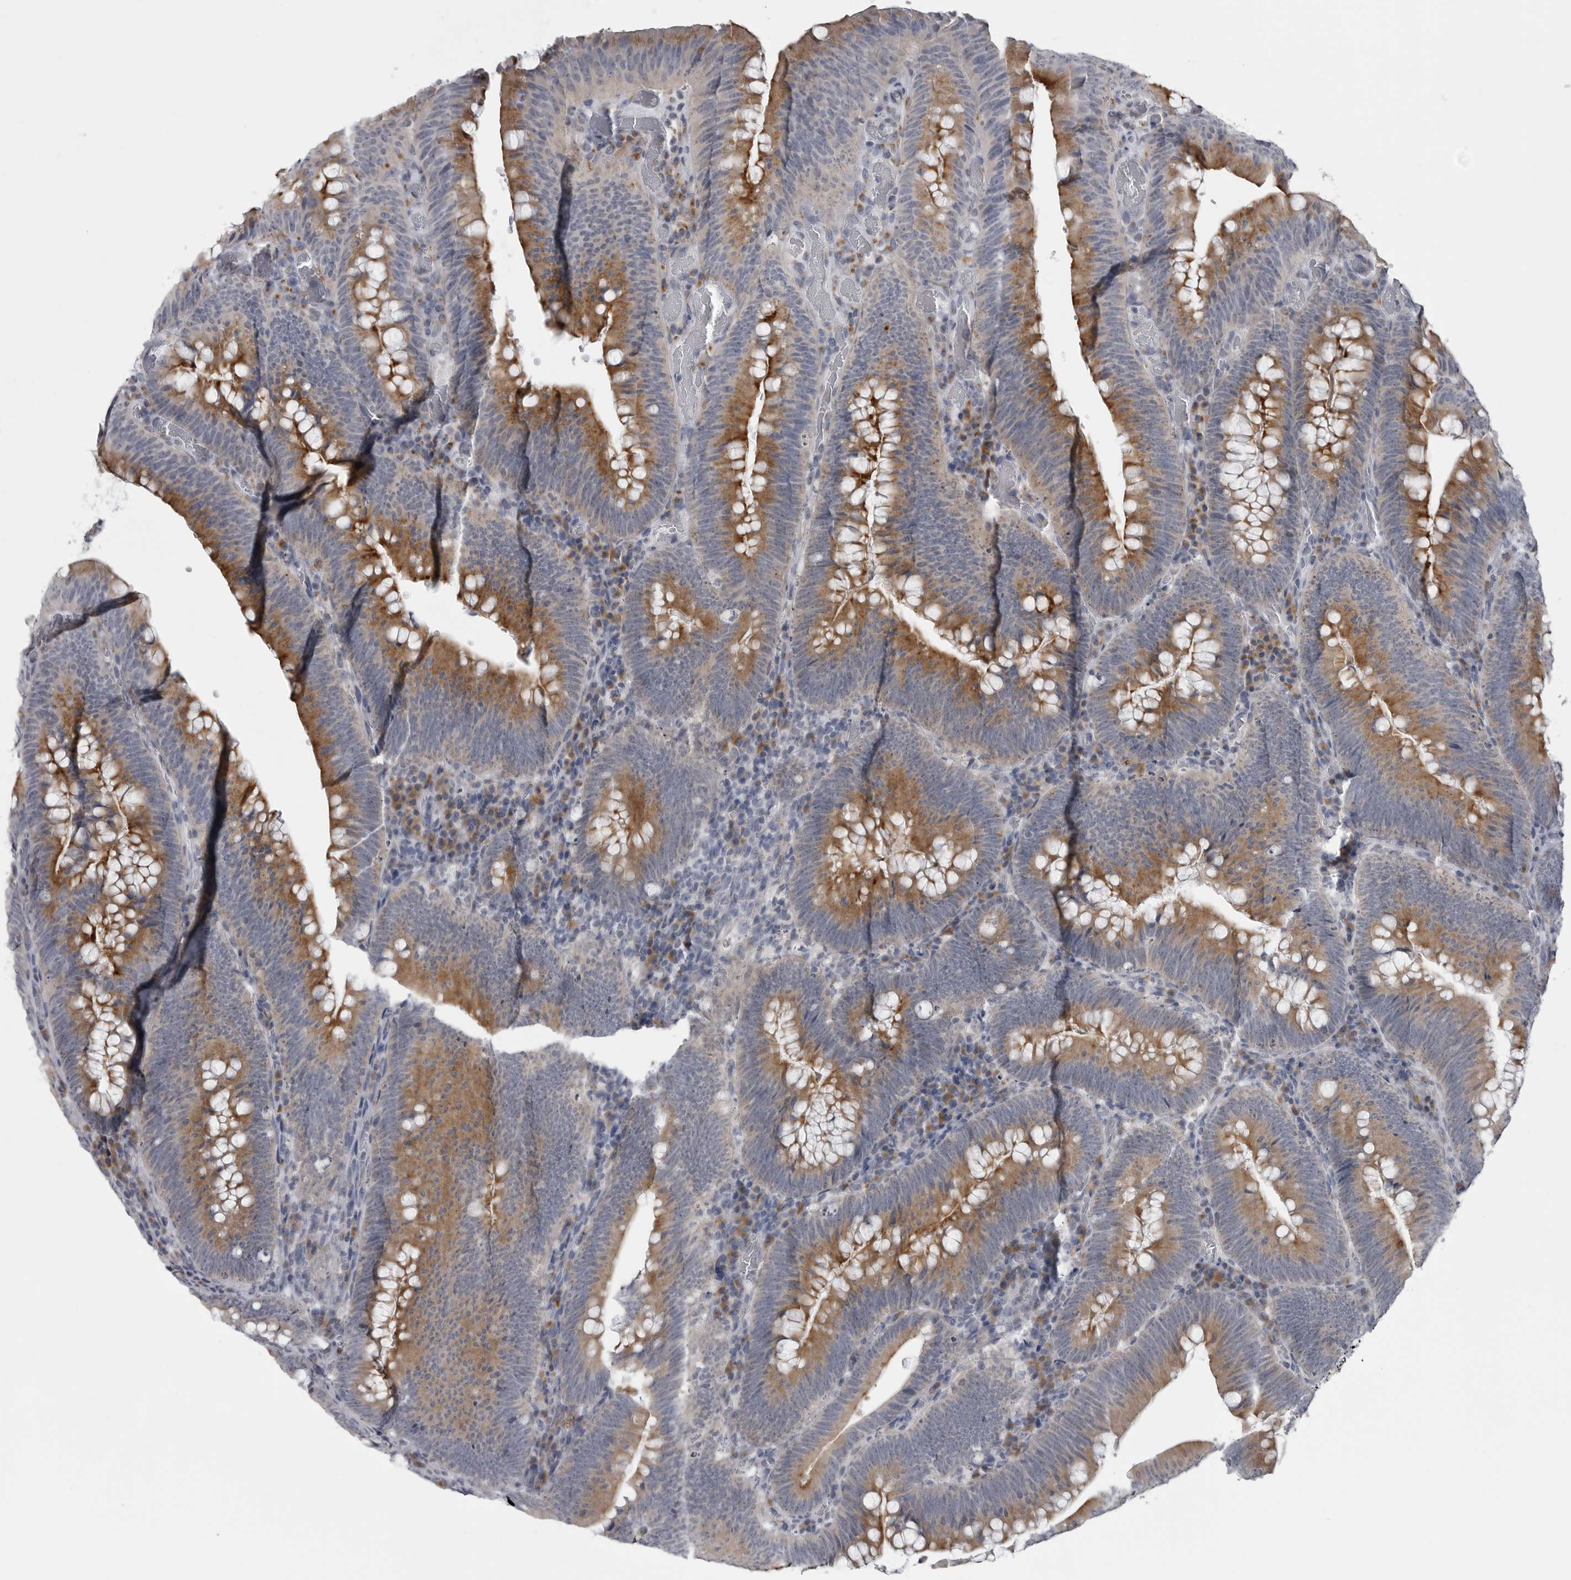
{"staining": {"intensity": "moderate", "quantity": ">75%", "location": "cytoplasmic/membranous"}, "tissue": "colorectal cancer", "cell_type": "Tumor cells", "image_type": "cancer", "snomed": [{"axis": "morphology", "description": "Normal tissue, NOS"}, {"axis": "topography", "description": "Colon"}], "caption": "High-power microscopy captured an immunohistochemistry (IHC) photomicrograph of colorectal cancer, revealing moderate cytoplasmic/membranous staining in about >75% of tumor cells.", "gene": "MYOC", "patient": {"sex": "female", "age": 82}}